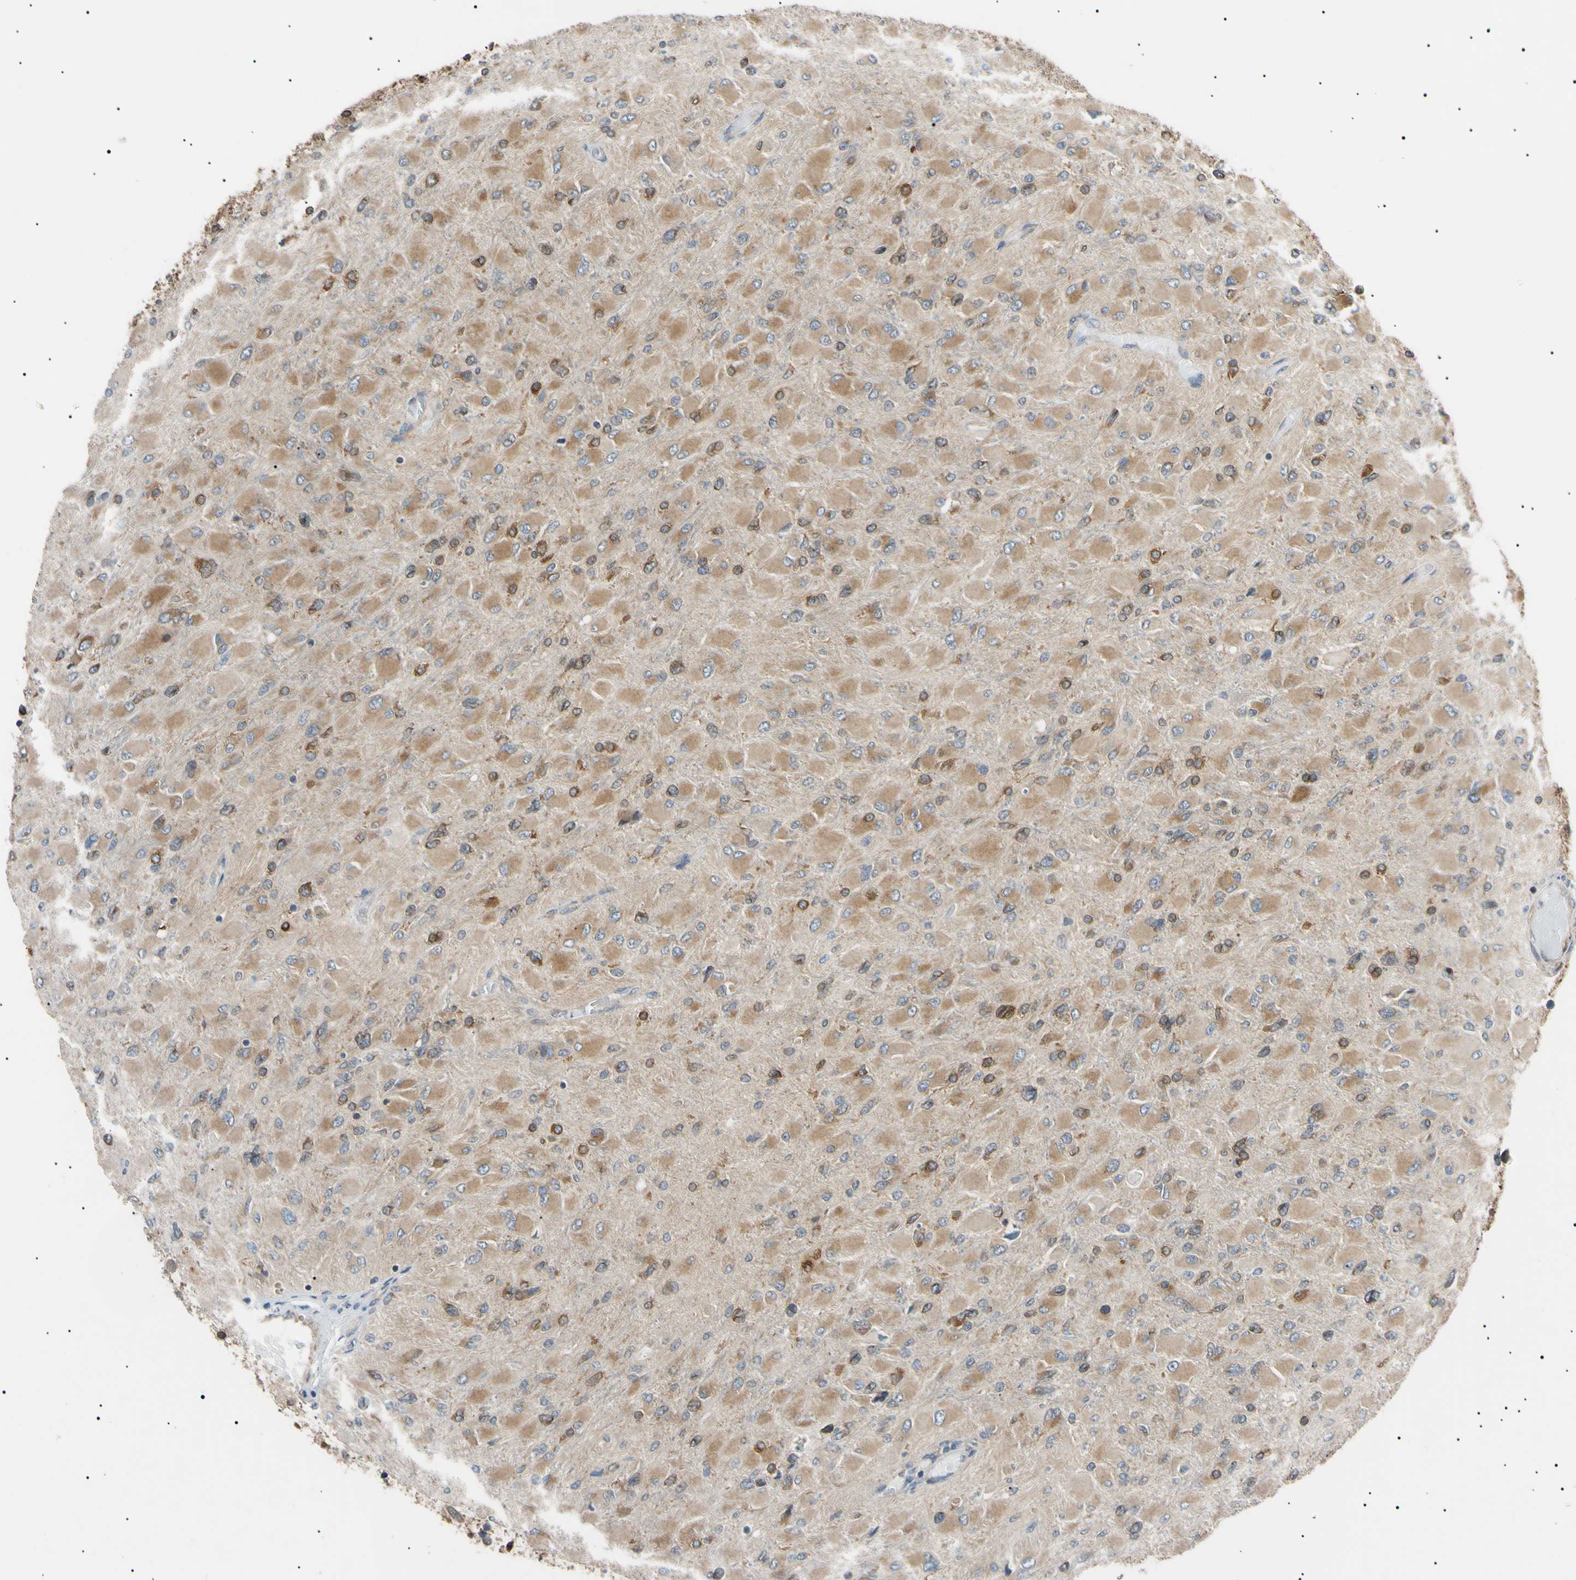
{"staining": {"intensity": "weak", "quantity": ">75%", "location": "cytoplasmic/membranous"}, "tissue": "glioma", "cell_type": "Tumor cells", "image_type": "cancer", "snomed": [{"axis": "morphology", "description": "Glioma, malignant, High grade"}, {"axis": "topography", "description": "Cerebral cortex"}], "caption": "A brown stain shows weak cytoplasmic/membranous staining of a protein in human glioma tumor cells.", "gene": "VAPA", "patient": {"sex": "female", "age": 36}}